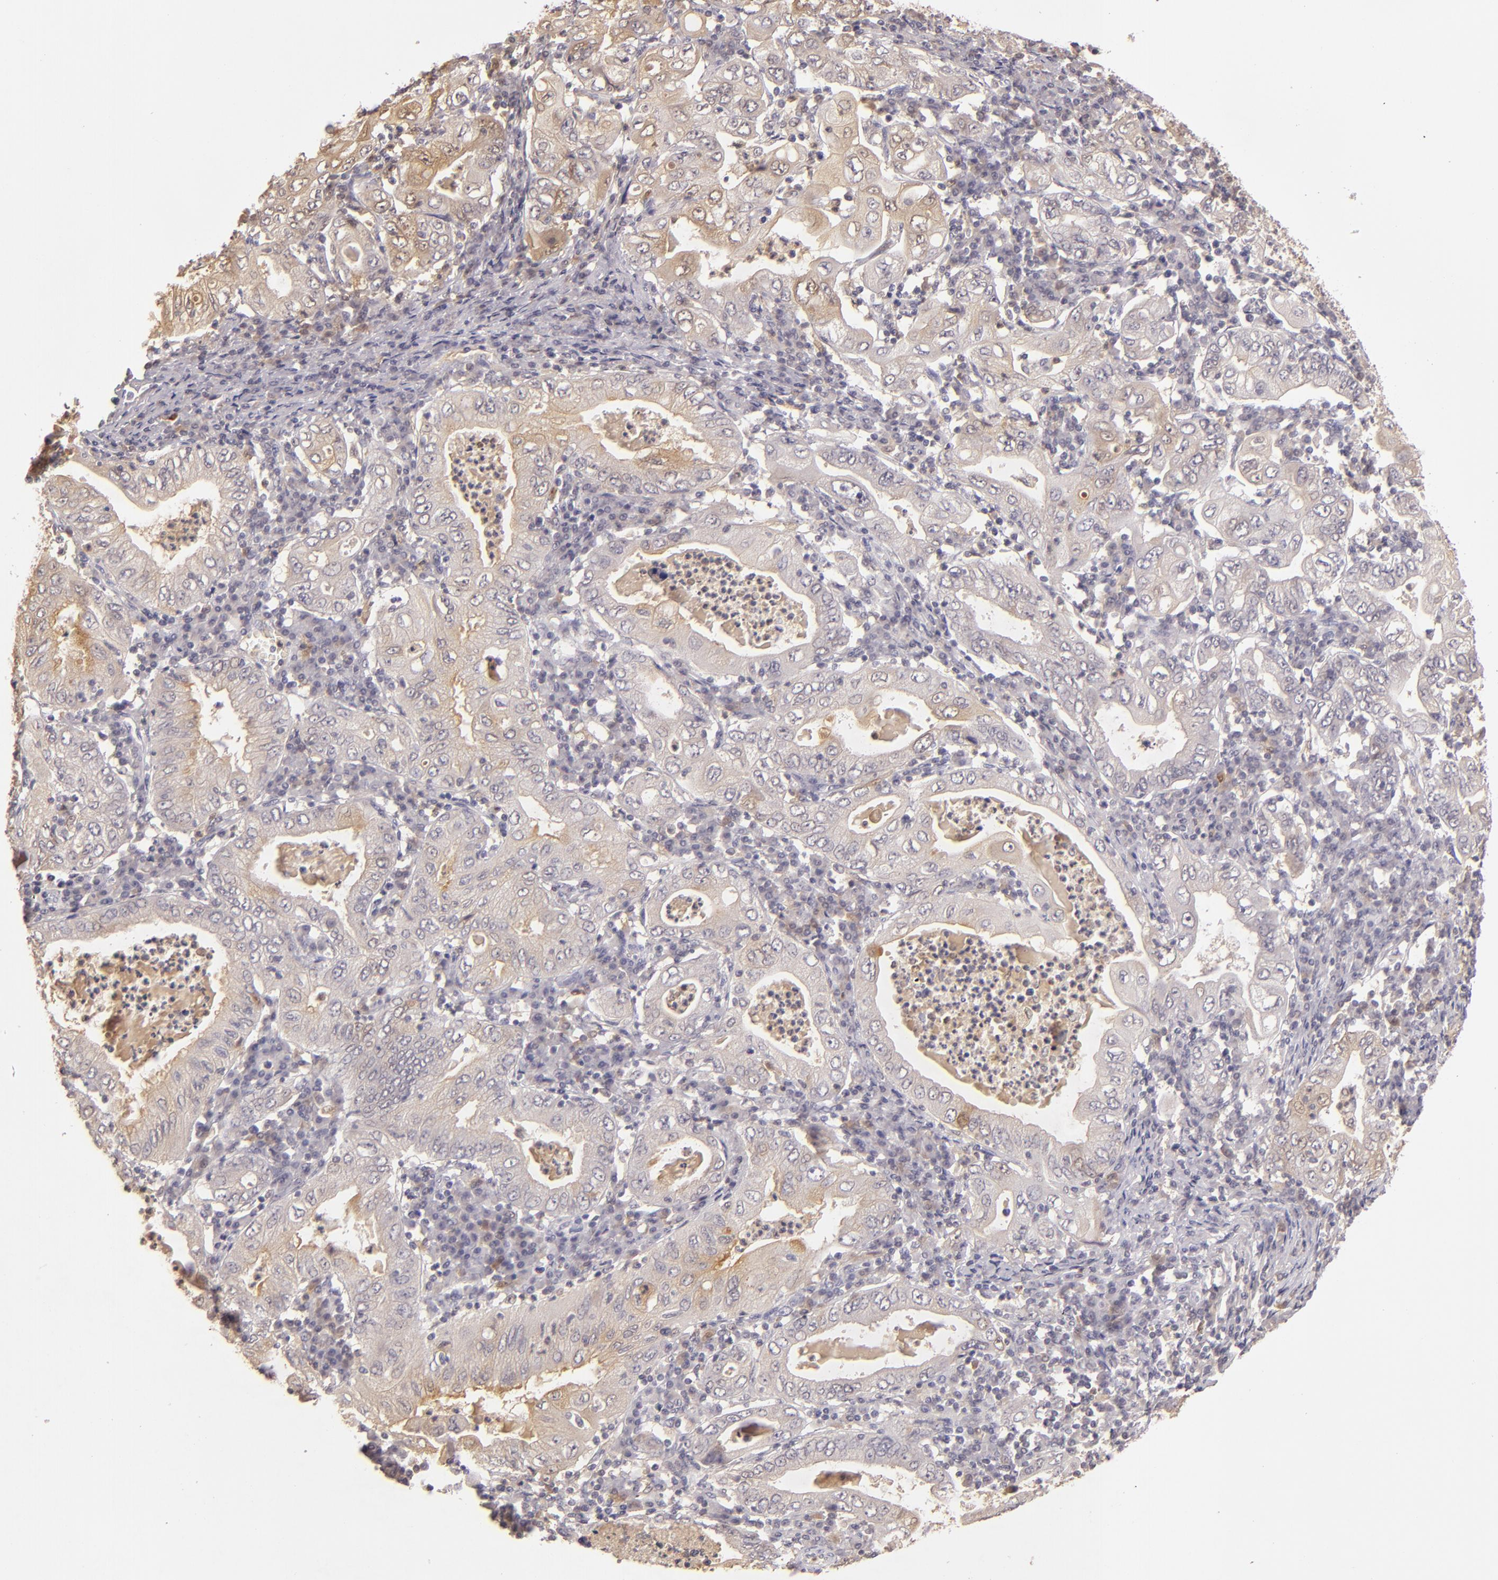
{"staining": {"intensity": "weak", "quantity": ">75%", "location": "cytoplasmic/membranous"}, "tissue": "stomach cancer", "cell_type": "Tumor cells", "image_type": "cancer", "snomed": [{"axis": "morphology", "description": "Normal tissue, NOS"}, {"axis": "morphology", "description": "Adenocarcinoma, NOS"}, {"axis": "topography", "description": "Esophagus"}, {"axis": "topography", "description": "Stomach, upper"}, {"axis": "topography", "description": "Peripheral nerve tissue"}], "caption": "Immunohistochemistry (IHC) image of neoplastic tissue: stomach cancer (adenocarcinoma) stained using immunohistochemistry exhibits low levels of weak protein expression localized specifically in the cytoplasmic/membranous of tumor cells, appearing as a cytoplasmic/membranous brown color.", "gene": "LRG1", "patient": {"sex": "male", "age": 62}}